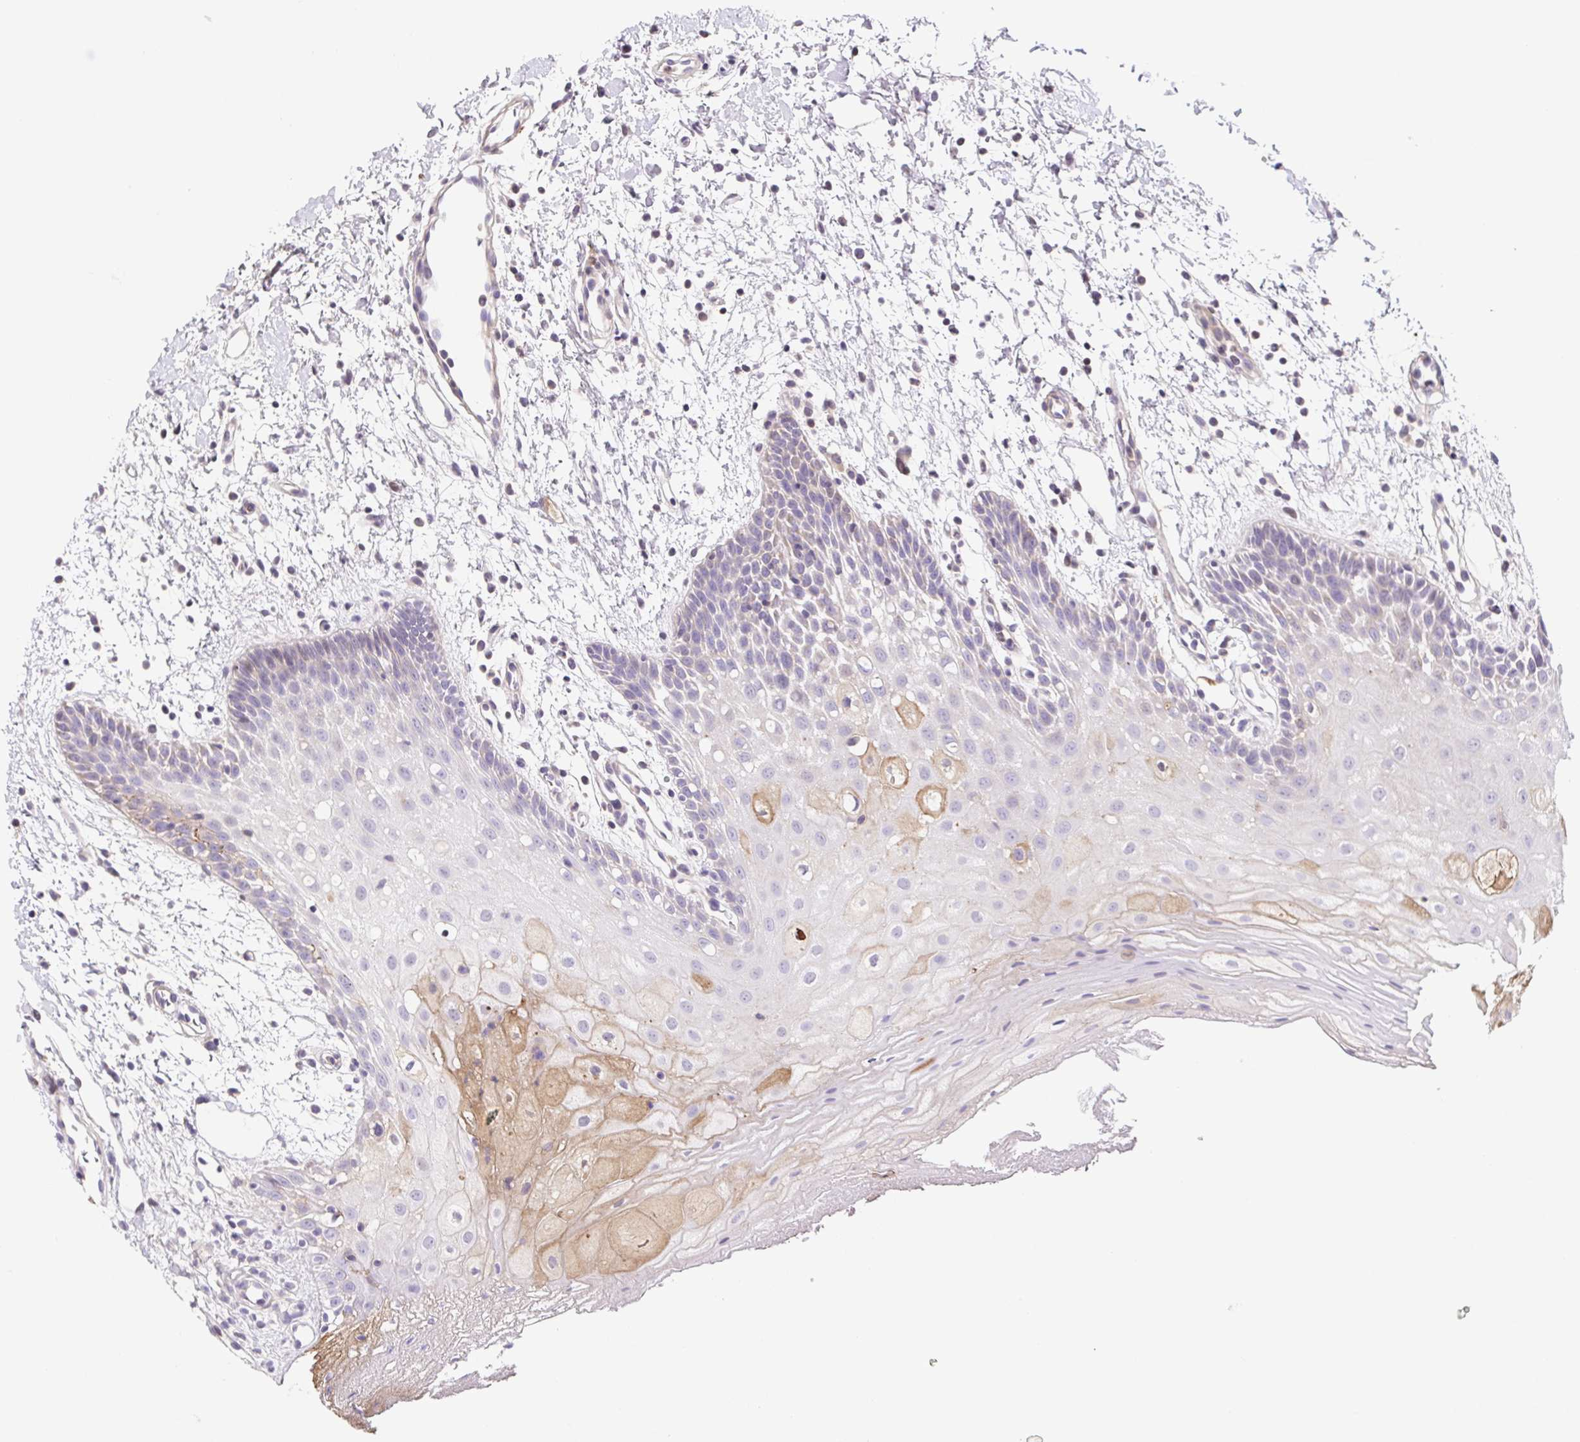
{"staining": {"intensity": "weak", "quantity": "<25%", "location": "cytoplasmic/membranous"}, "tissue": "oral mucosa", "cell_type": "Squamous epithelial cells", "image_type": "normal", "snomed": [{"axis": "morphology", "description": "Normal tissue, NOS"}, {"axis": "morphology", "description": "Squamous cell carcinoma, NOS"}, {"axis": "topography", "description": "Oral tissue"}, {"axis": "topography", "description": "Tounge, NOS"}, {"axis": "topography", "description": "Head-Neck"}], "caption": "This is an IHC micrograph of benign human oral mucosa. There is no positivity in squamous epithelial cells.", "gene": "TPRG1", "patient": {"sex": "male", "age": 62}}